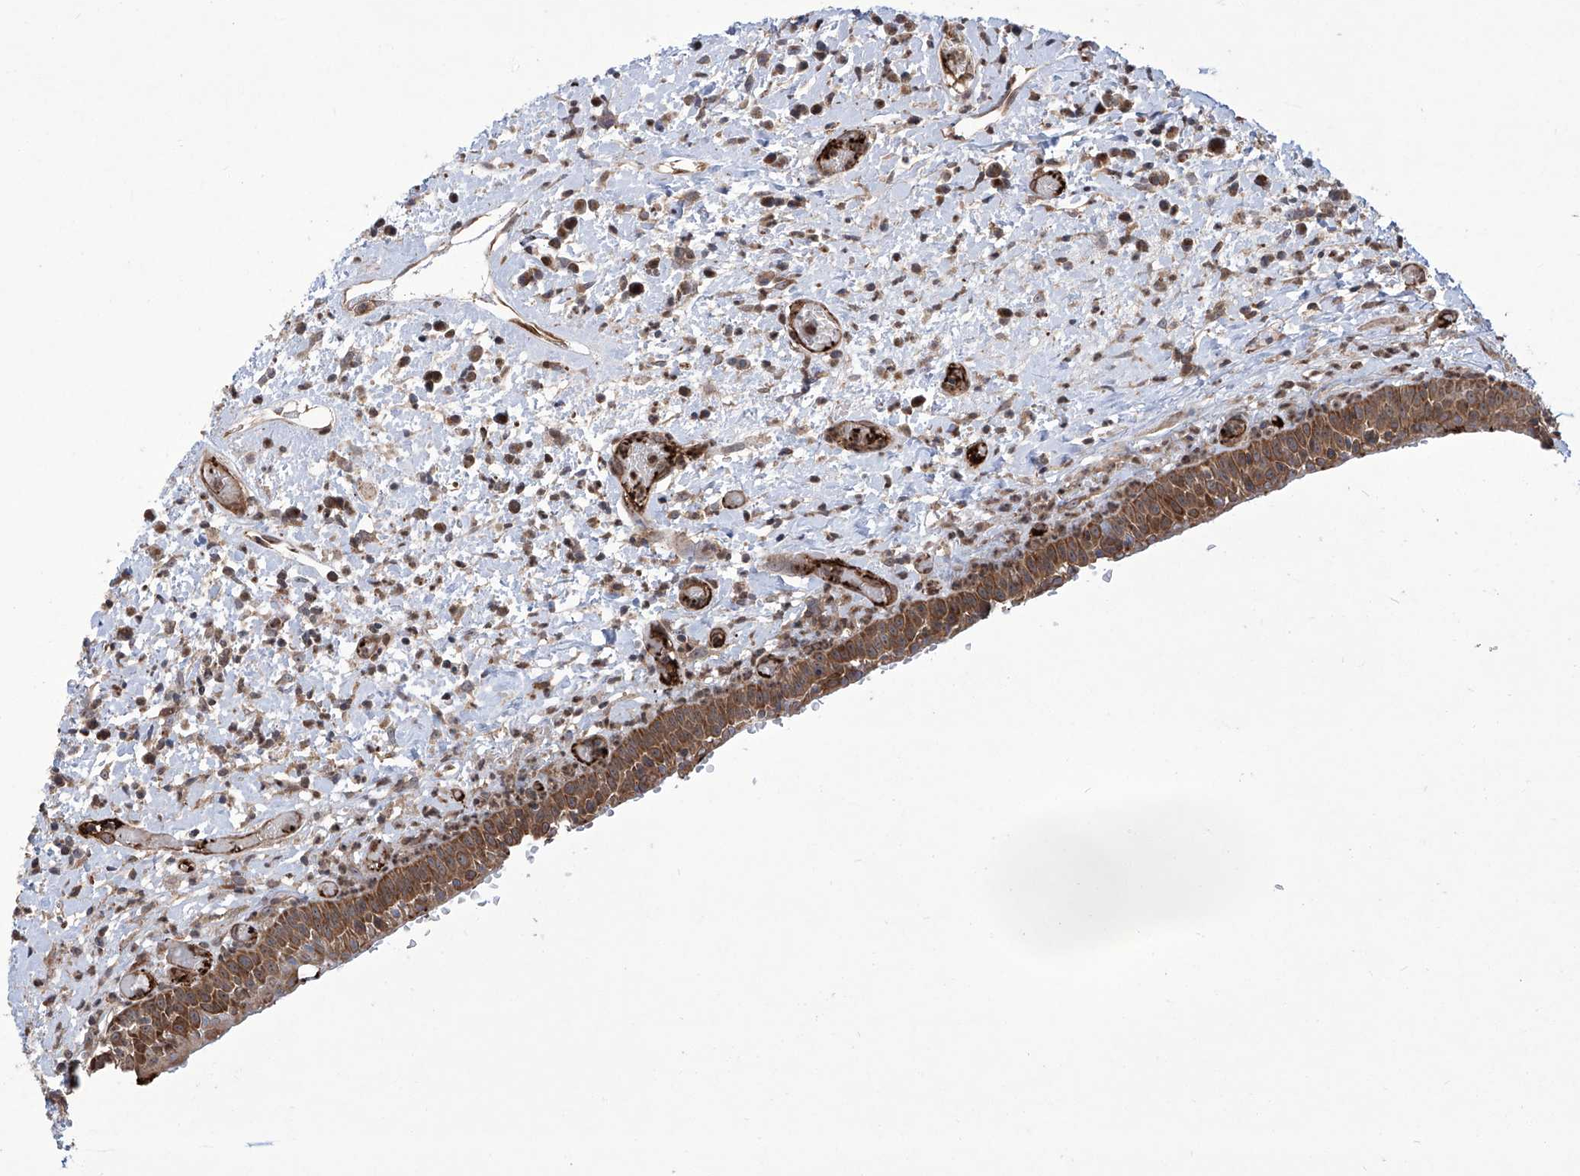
{"staining": {"intensity": "moderate", "quantity": "25%-75%", "location": "cytoplasmic/membranous"}, "tissue": "oral mucosa", "cell_type": "Squamous epithelial cells", "image_type": "normal", "snomed": [{"axis": "morphology", "description": "Normal tissue, NOS"}, {"axis": "topography", "description": "Oral tissue"}], "caption": "This photomicrograph reveals immunohistochemistry (IHC) staining of normal oral mucosa, with medium moderate cytoplasmic/membranous staining in approximately 25%-75% of squamous epithelial cells.", "gene": "APAF1", "patient": {"sex": "female", "age": 76}}